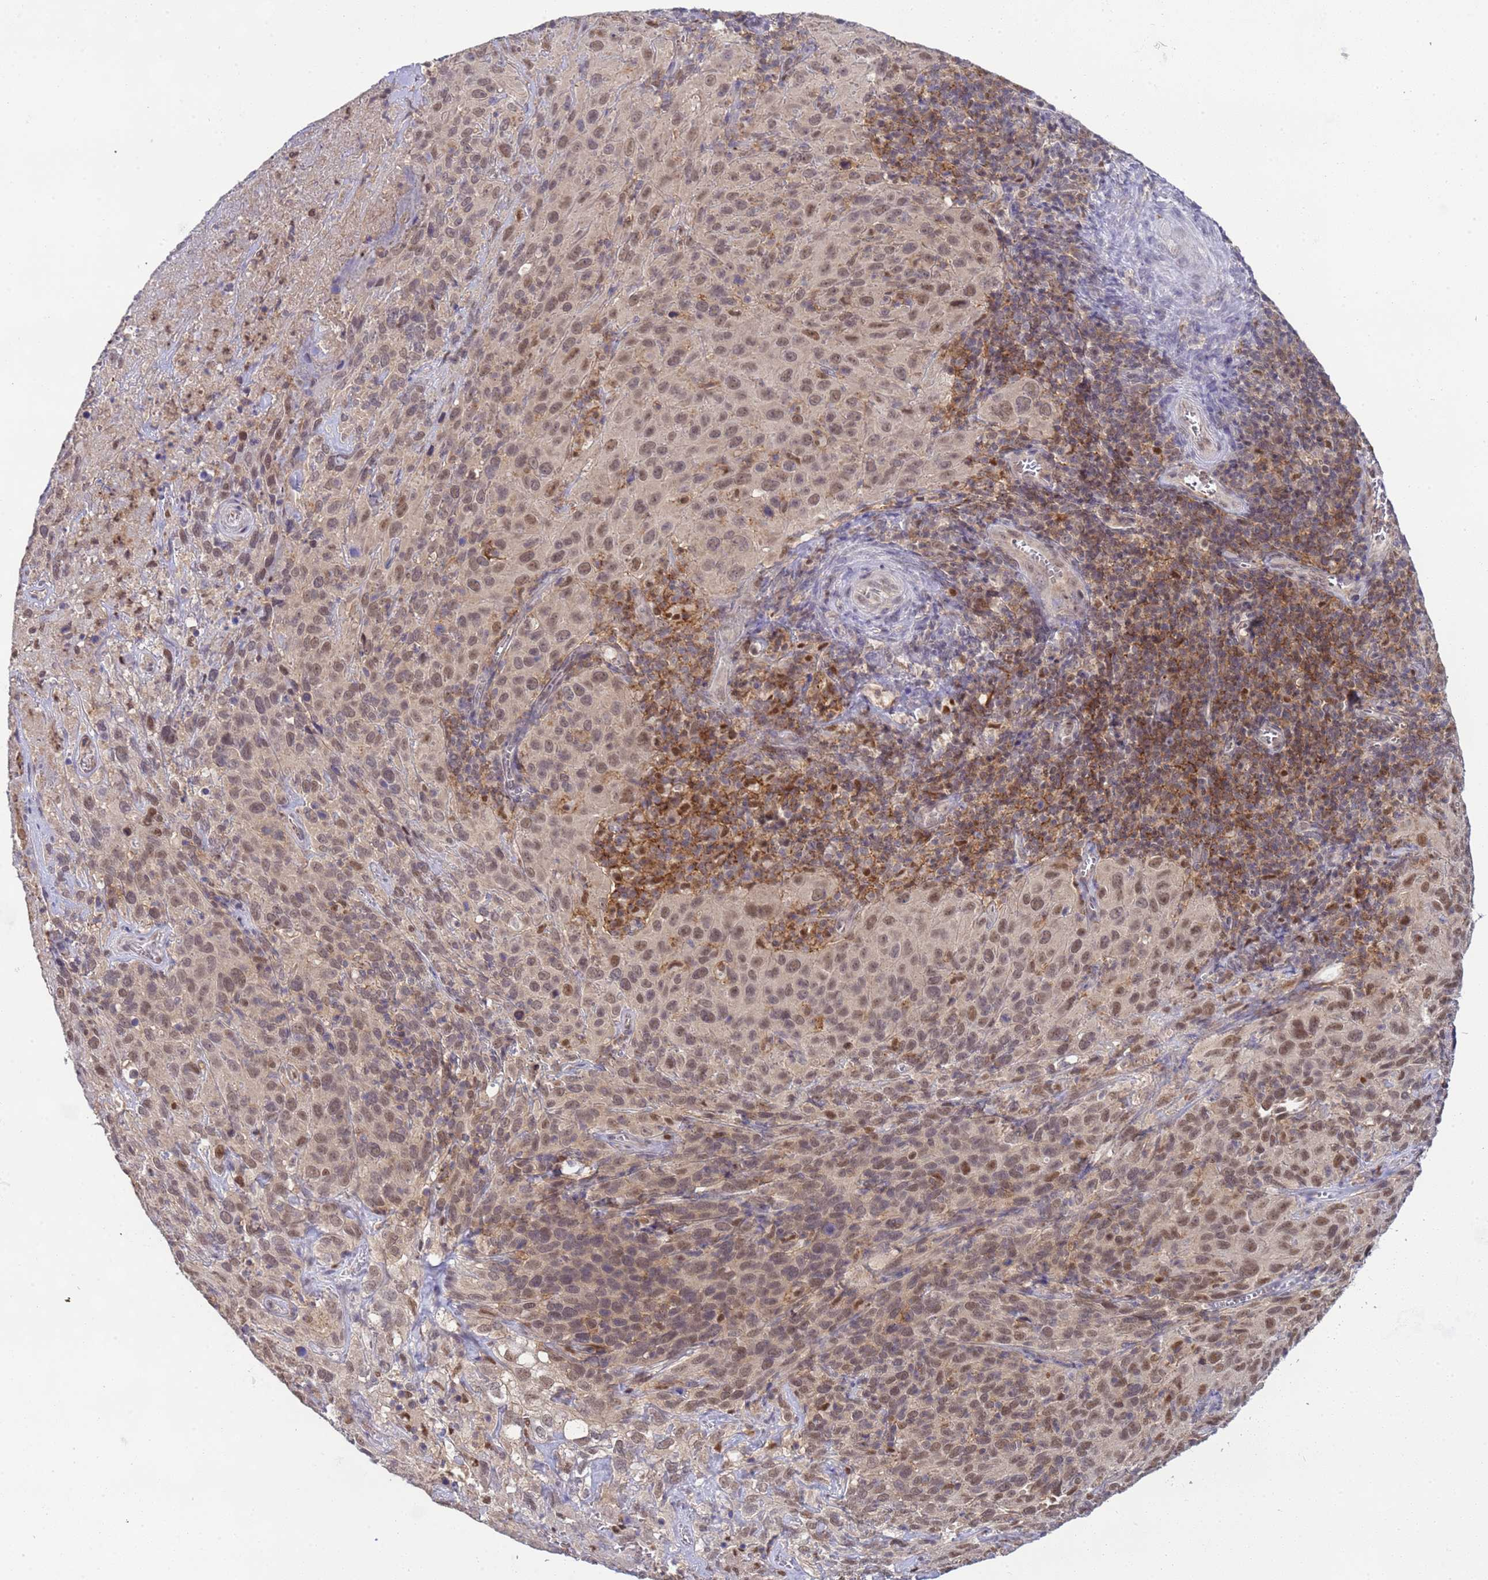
{"staining": {"intensity": "moderate", "quantity": ">75%", "location": "nuclear"}, "tissue": "cervical cancer", "cell_type": "Tumor cells", "image_type": "cancer", "snomed": [{"axis": "morphology", "description": "Squamous cell carcinoma, NOS"}, {"axis": "topography", "description": "Cervix"}], "caption": "Immunohistochemical staining of human cervical cancer (squamous cell carcinoma) shows medium levels of moderate nuclear protein staining in about >75% of tumor cells. (DAB IHC with brightfield microscopy, high magnification).", "gene": "CD53", "patient": {"sex": "female", "age": 51}}